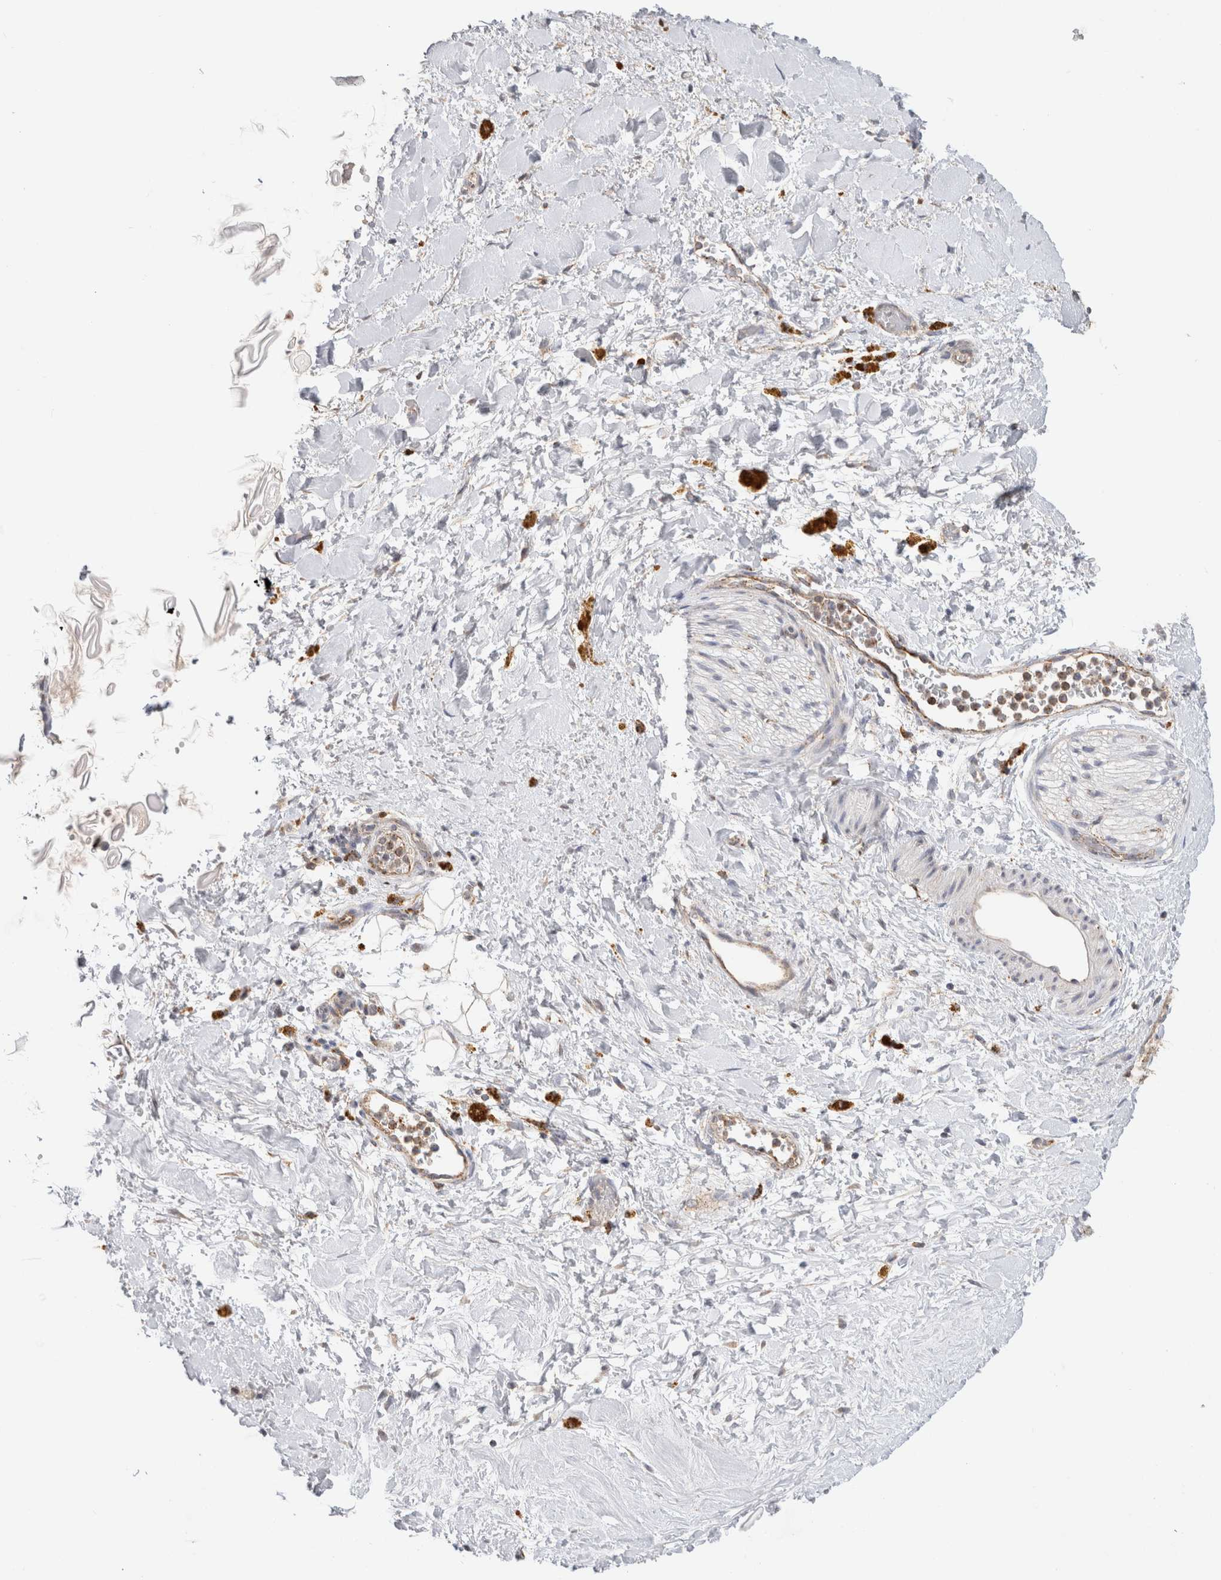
{"staining": {"intensity": "weak", "quantity": ">75%", "location": "cytoplasmic/membranous"}, "tissue": "adipose tissue", "cell_type": "Adipocytes", "image_type": "normal", "snomed": [{"axis": "morphology", "description": "Normal tissue, NOS"}, {"axis": "topography", "description": "Kidney"}, {"axis": "topography", "description": "Peripheral nerve tissue"}], "caption": "This is a photomicrograph of IHC staining of normal adipose tissue, which shows weak expression in the cytoplasmic/membranous of adipocytes.", "gene": "GNS", "patient": {"sex": "male", "age": 7}}